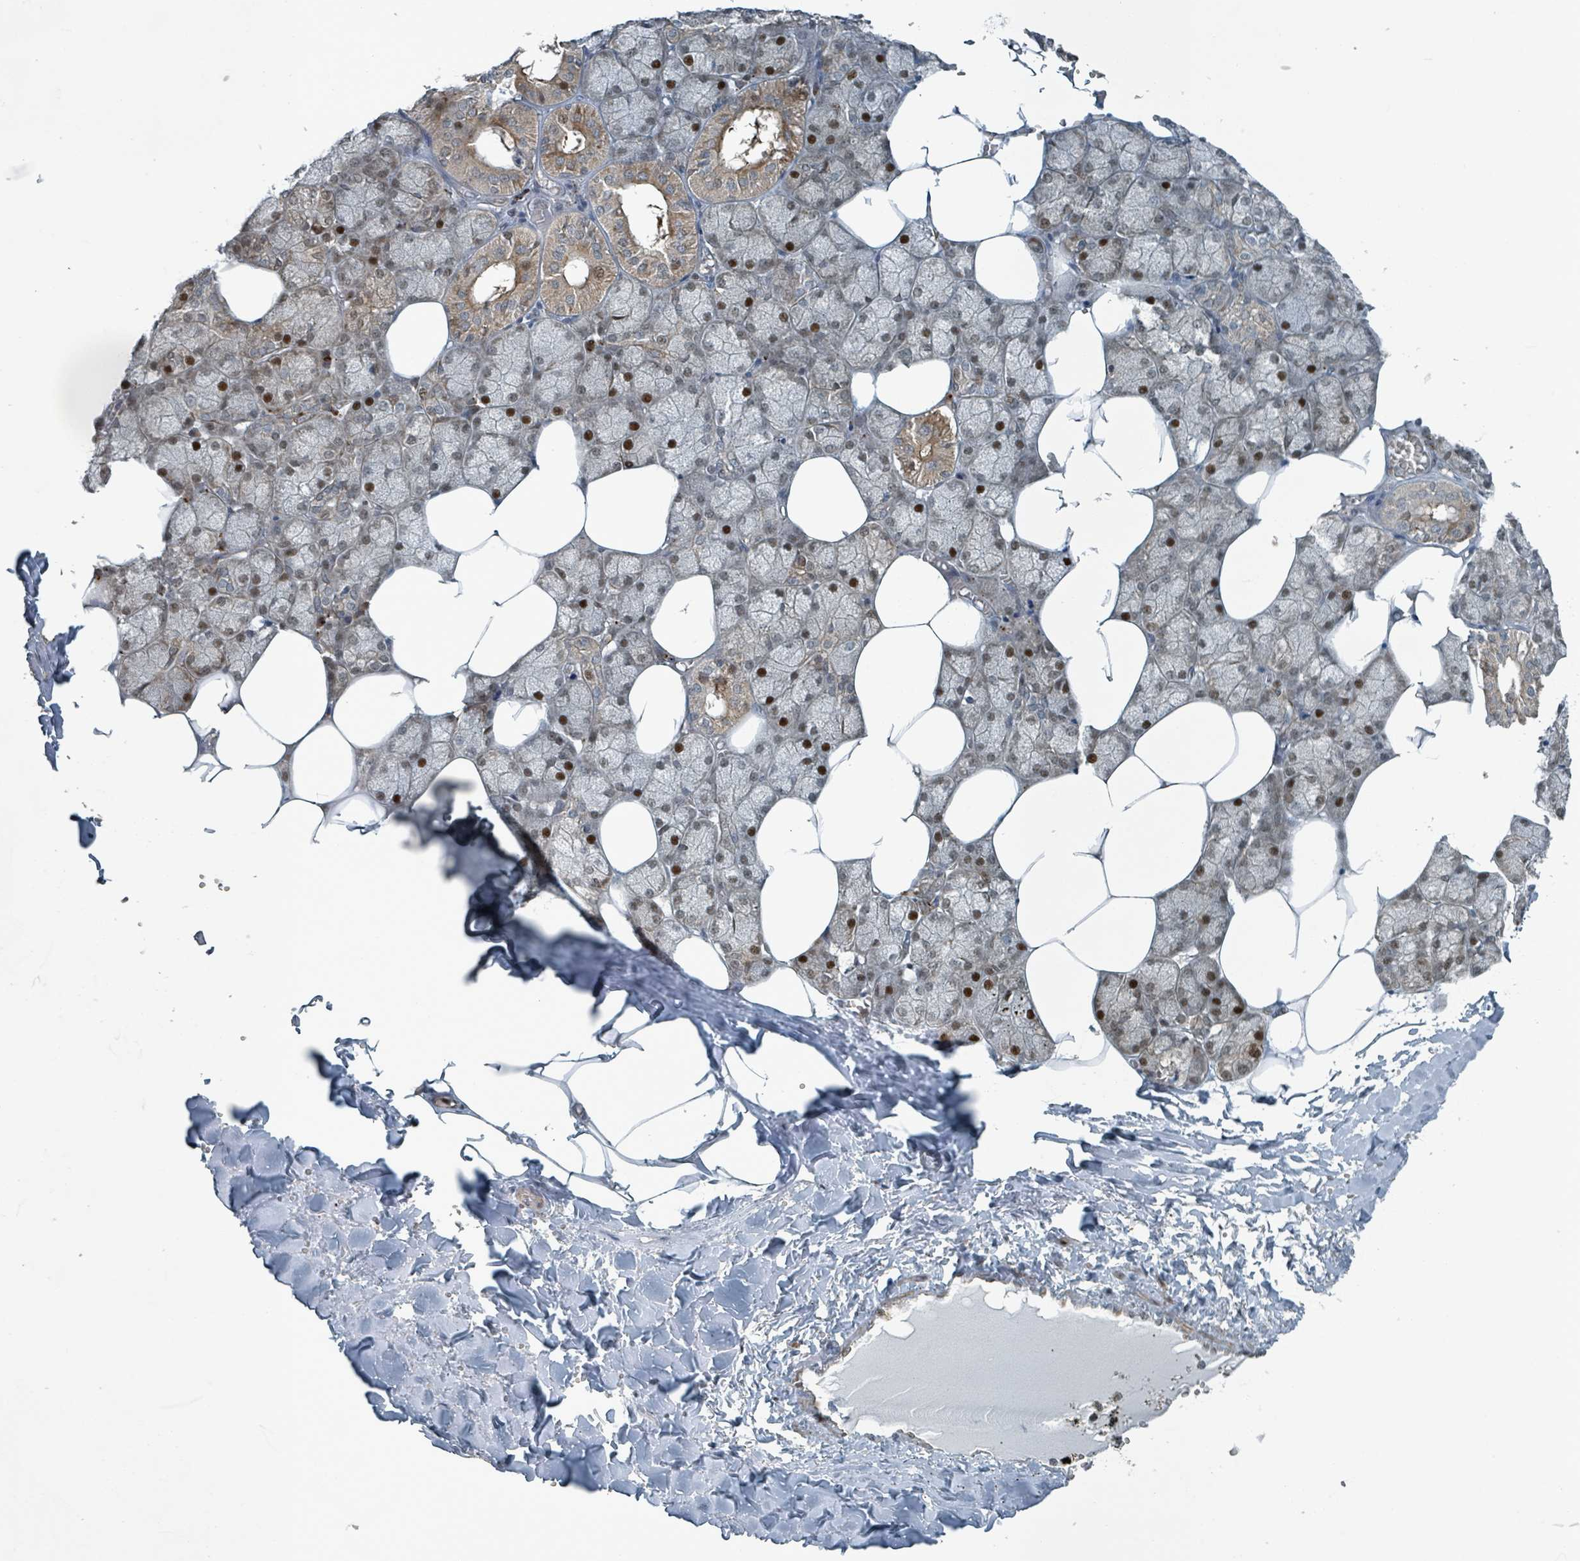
{"staining": {"intensity": "strong", "quantity": "25%-75%", "location": "cytoplasmic/membranous,nuclear"}, "tissue": "salivary gland", "cell_type": "Glandular cells", "image_type": "normal", "snomed": [{"axis": "morphology", "description": "Normal tissue, NOS"}, {"axis": "topography", "description": "Salivary gland"}], "caption": "Salivary gland stained for a protein displays strong cytoplasmic/membranous,nuclear positivity in glandular cells. (IHC, brightfield microscopy, high magnification).", "gene": "RHPN2", "patient": {"sex": "male", "age": 62}}